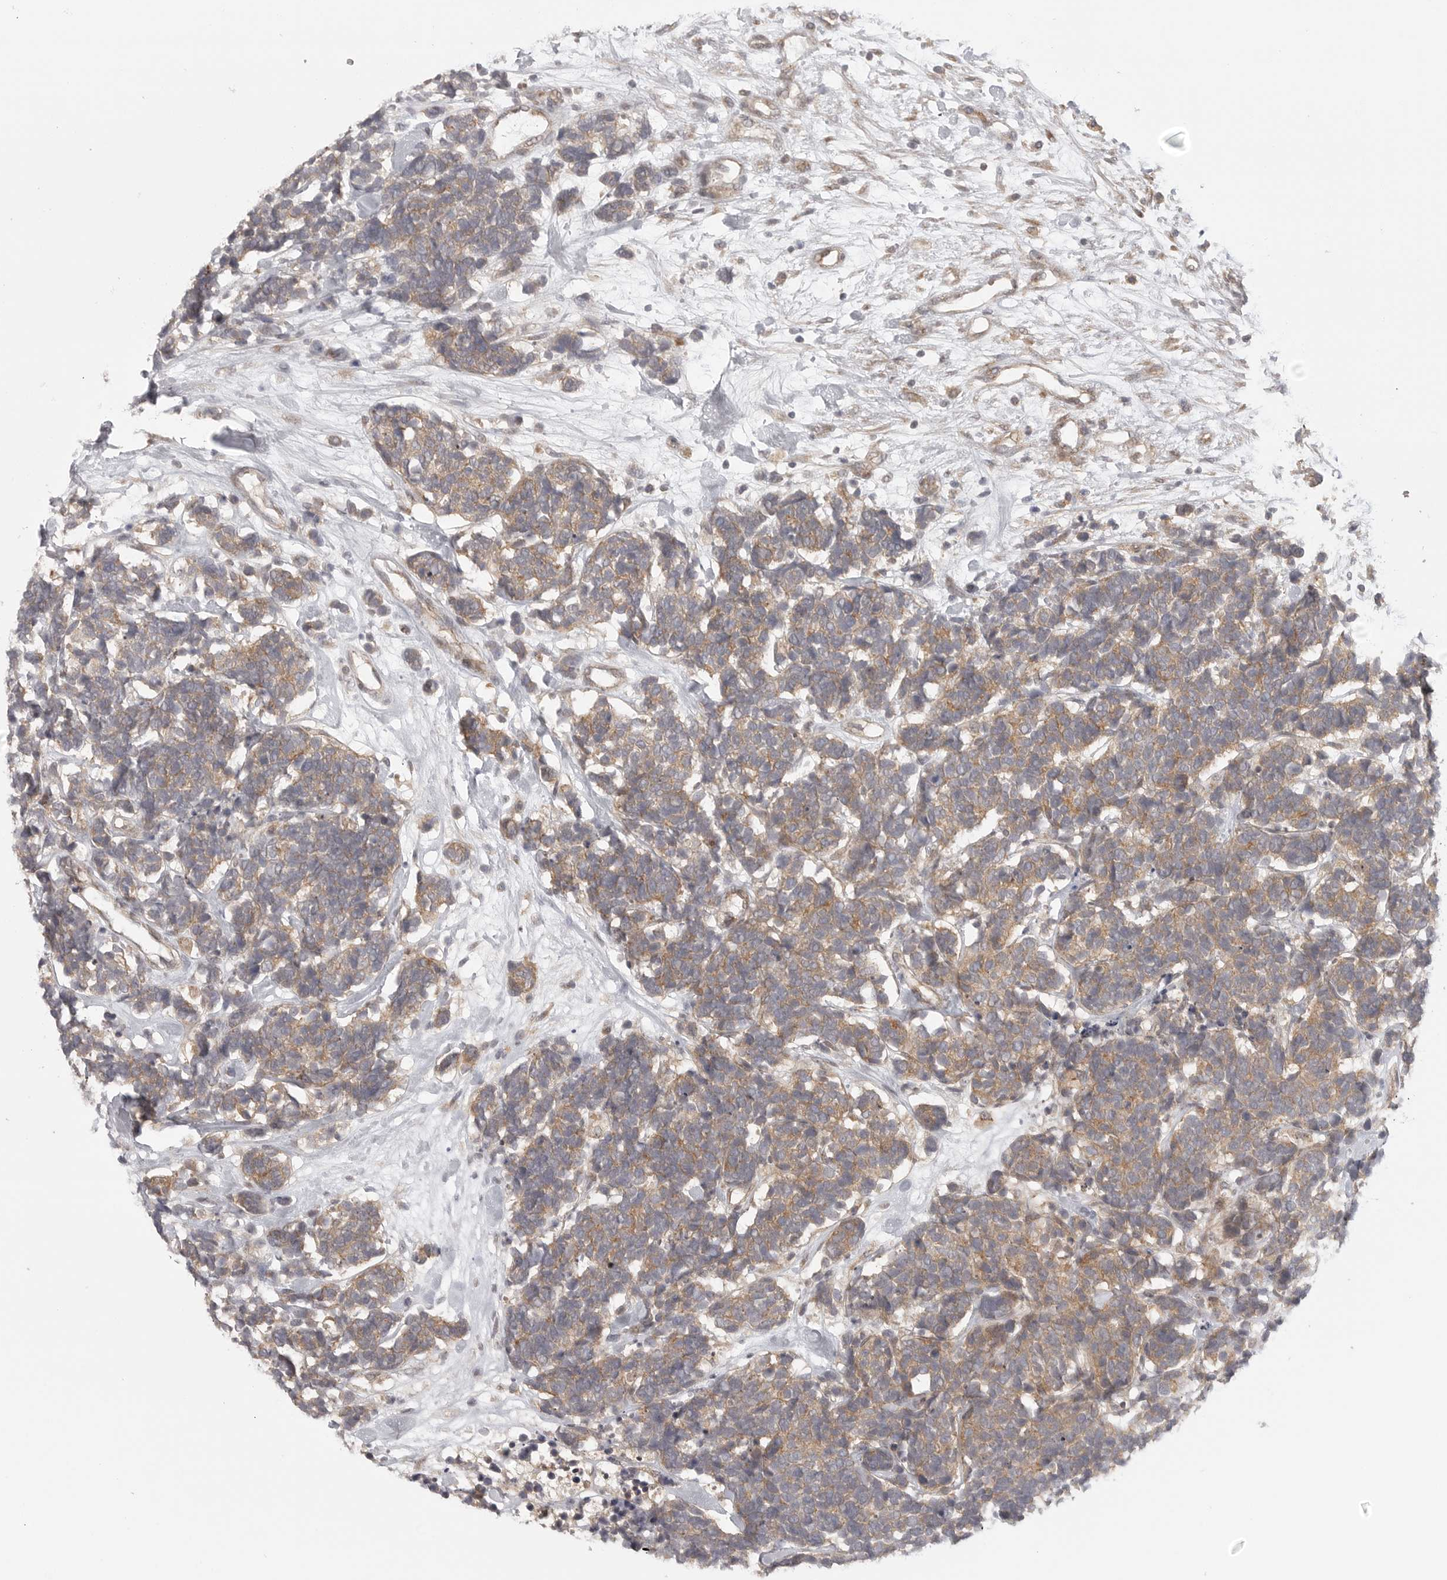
{"staining": {"intensity": "moderate", "quantity": ">75%", "location": "cytoplasmic/membranous"}, "tissue": "carcinoid", "cell_type": "Tumor cells", "image_type": "cancer", "snomed": [{"axis": "morphology", "description": "Carcinoma, NOS"}, {"axis": "morphology", "description": "Carcinoid, malignant, NOS"}, {"axis": "topography", "description": "Urinary bladder"}], "caption": "A micrograph of human carcinoid stained for a protein displays moderate cytoplasmic/membranous brown staining in tumor cells.", "gene": "CCPG1", "patient": {"sex": "male", "age": 57}}